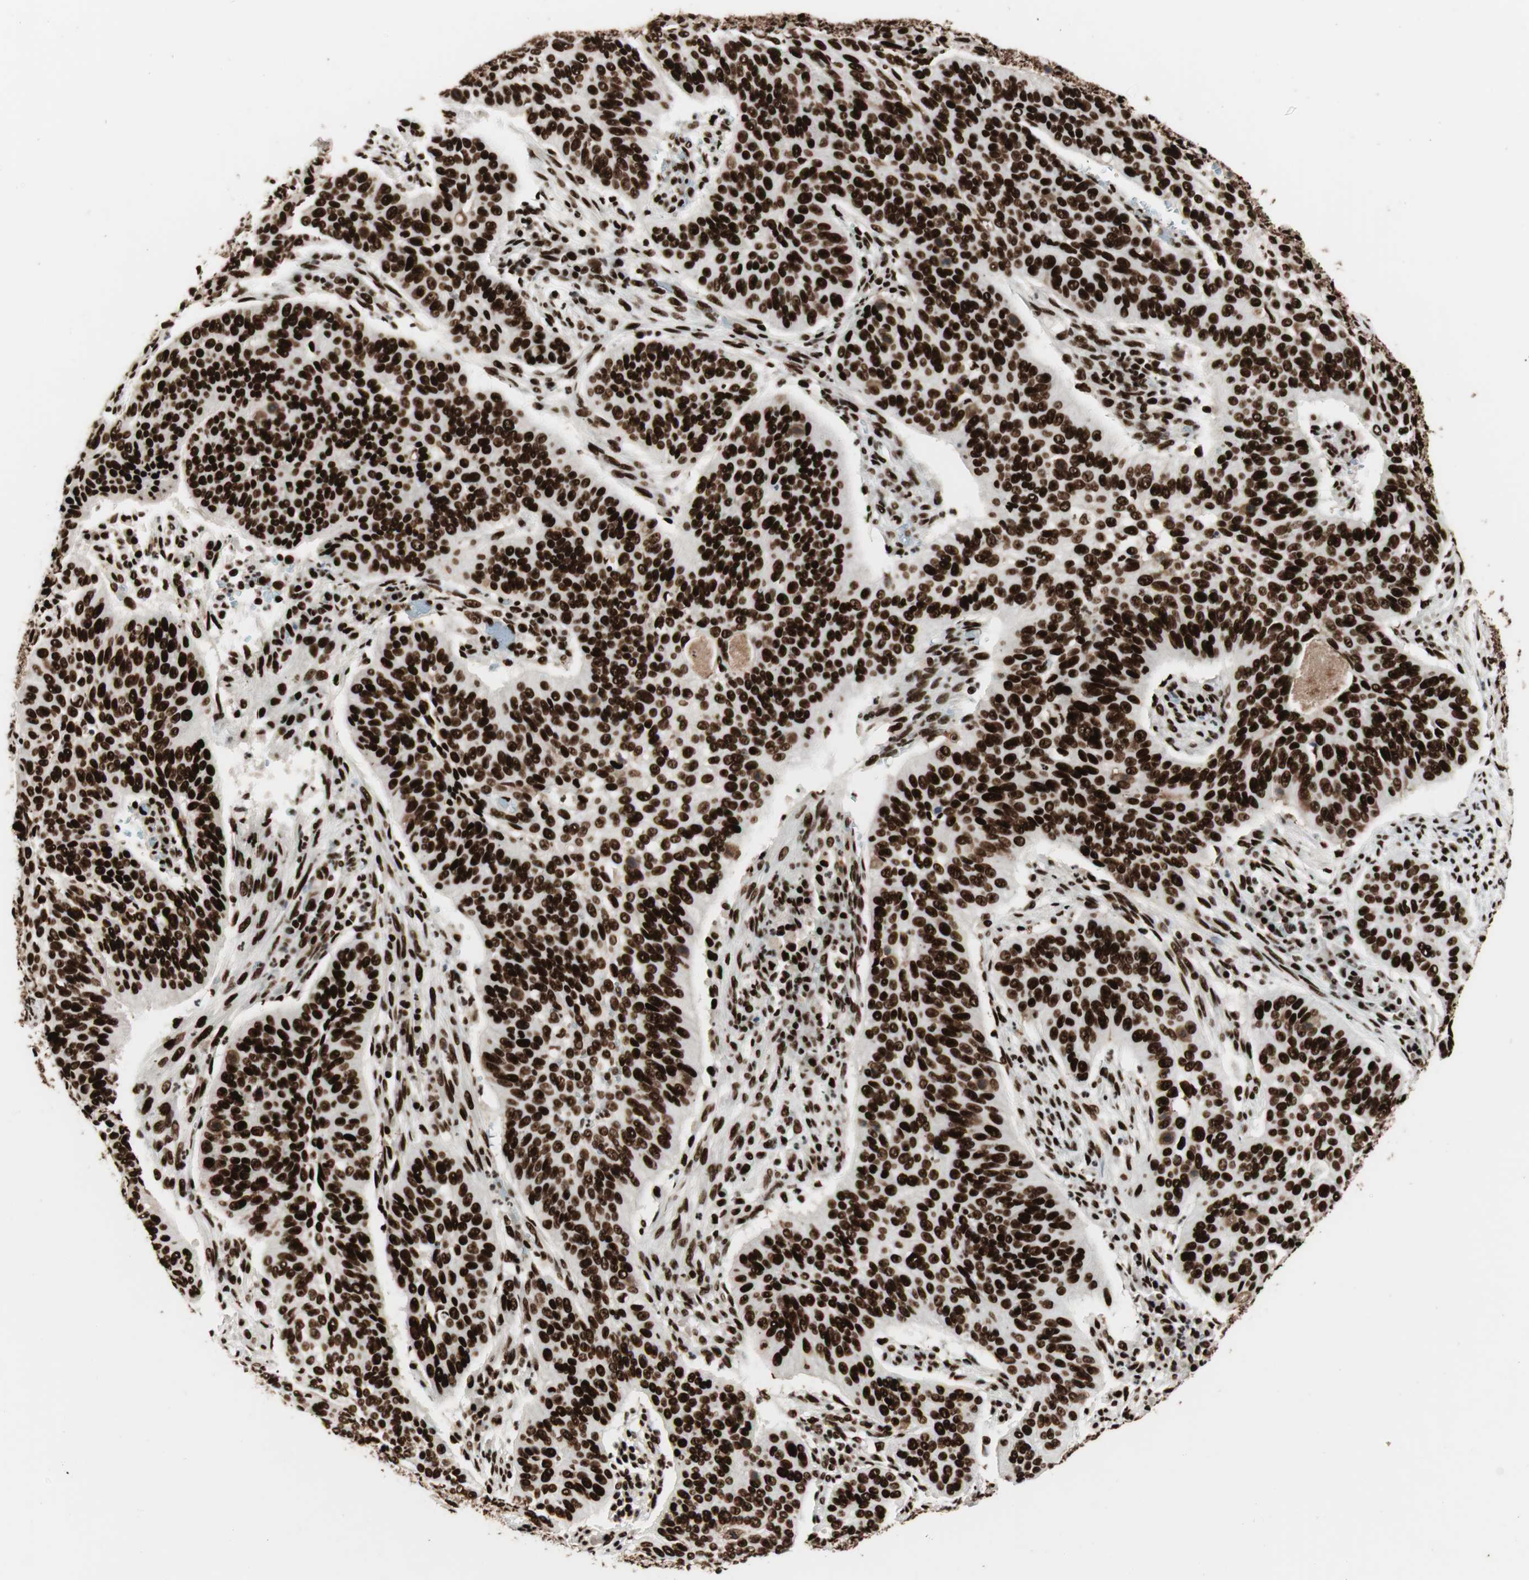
{"staining": {"intensity": "strong", "quantity": ">75%", "location": "nuclear"}, "tissue": "cervical cancer", "cell_type": "Tumor cells", "image_type": "cancer", "snomed": [{"axis": "morphology", "description": "Squamous cell carcinoma, NOS"}, {"axis": "topography", "description": "Cervix"}], "caption": "Cervical cancer (squamous cell carcinoma) tissue displays strong nuclear expression in approximately >75% of tumor cells, visualized by immunohistochemistry.", "gene": "PSME3", "patient": {"sex": "female", "age": 39}}